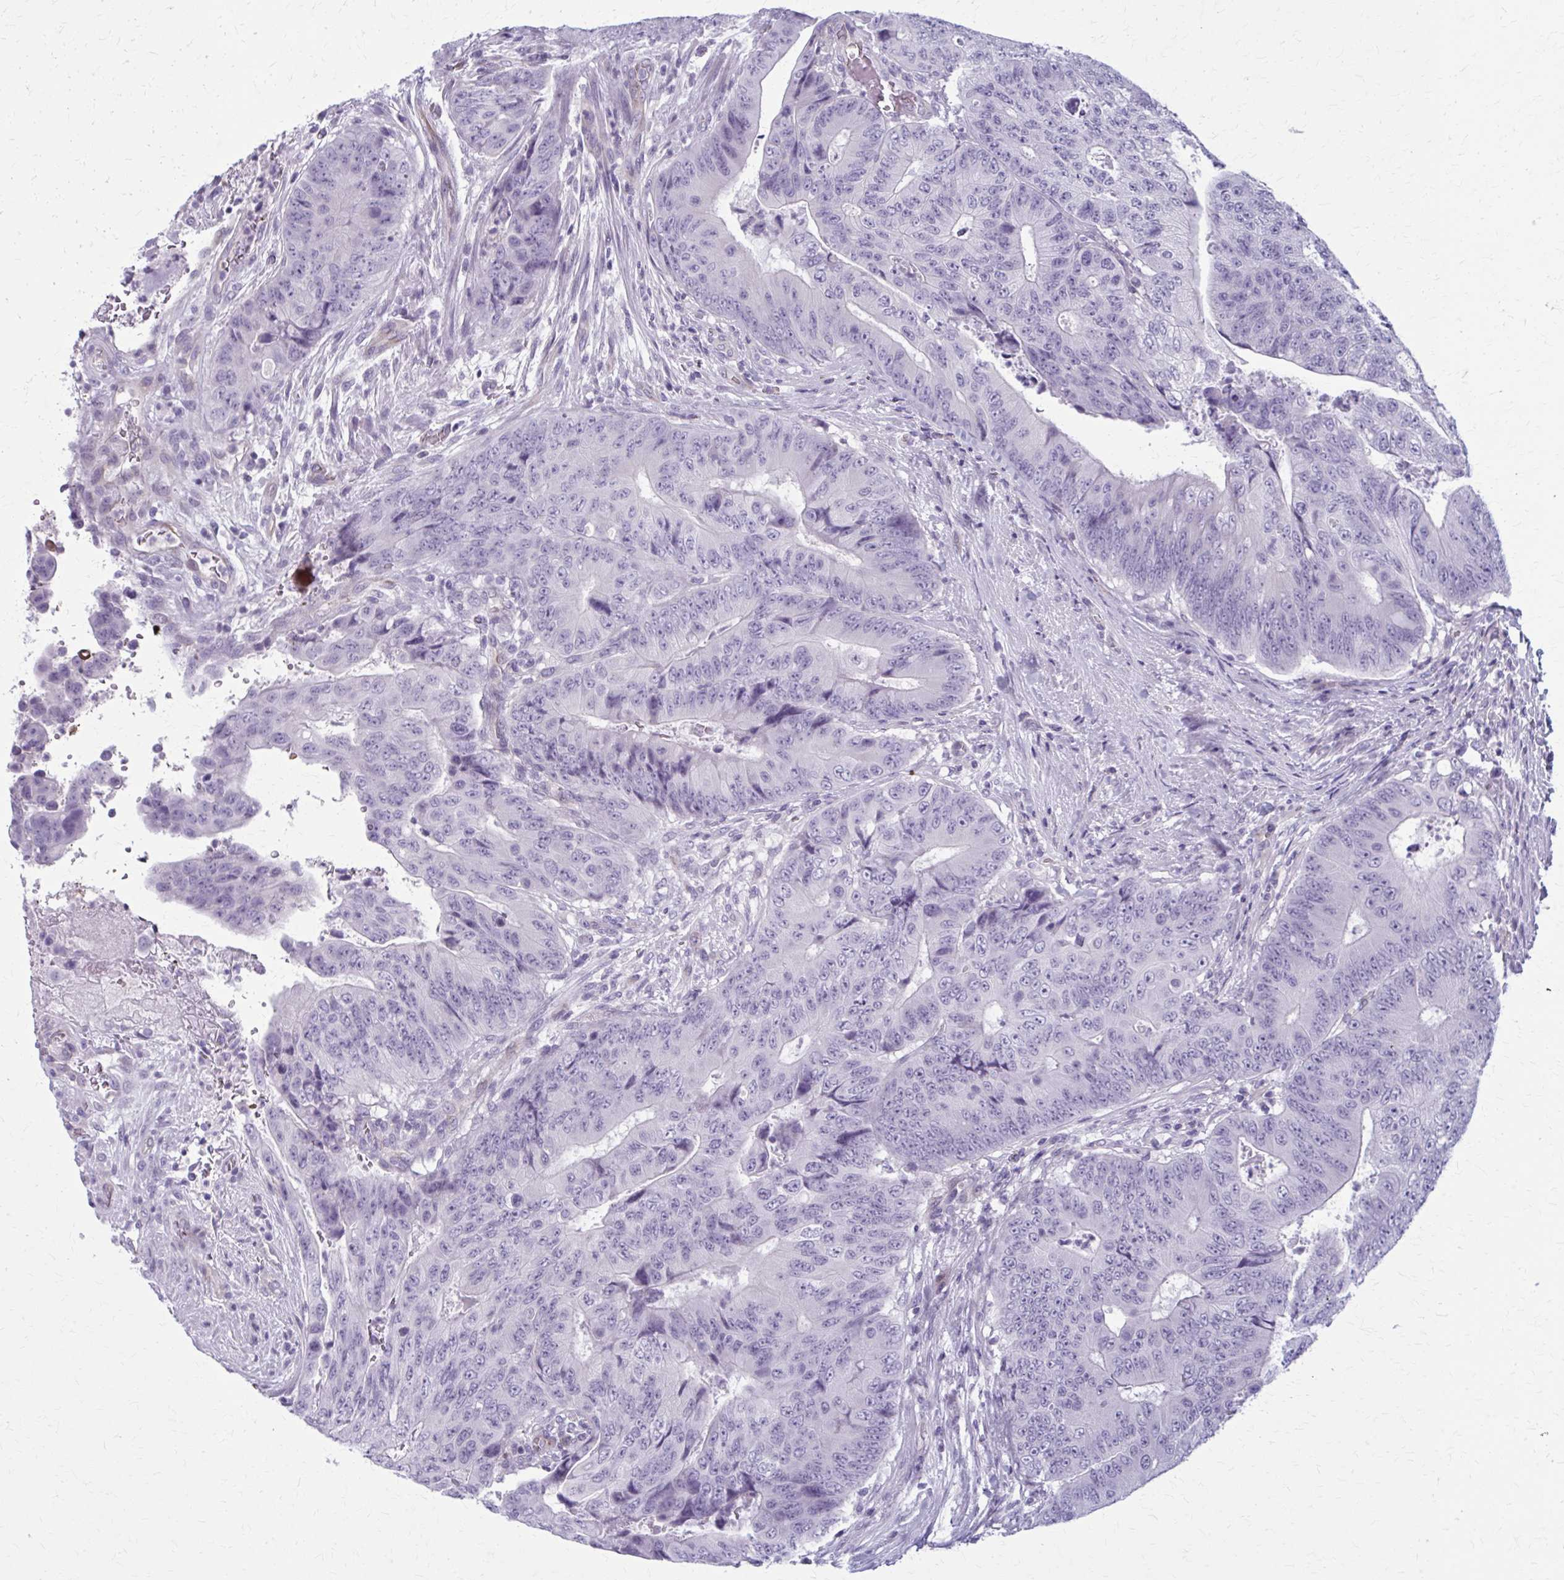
{"staining": {"intensity": "negative", "quantity": "none", "location": "none"}, "tissue": "colorectal cancer", "cell_type": "Tumor cells", "image_type": "cancer", "snomed": [{"axis": "morphology", "description": "Adenocarcinoma, NOS"}, {"axis": "topography", "description": "Colon"}], "caption": "IHC of colorectal cancer exhibits no expression in tumor cells.", "gene": "CASQ2", "patient": {"sex": "female", "age": 48}}